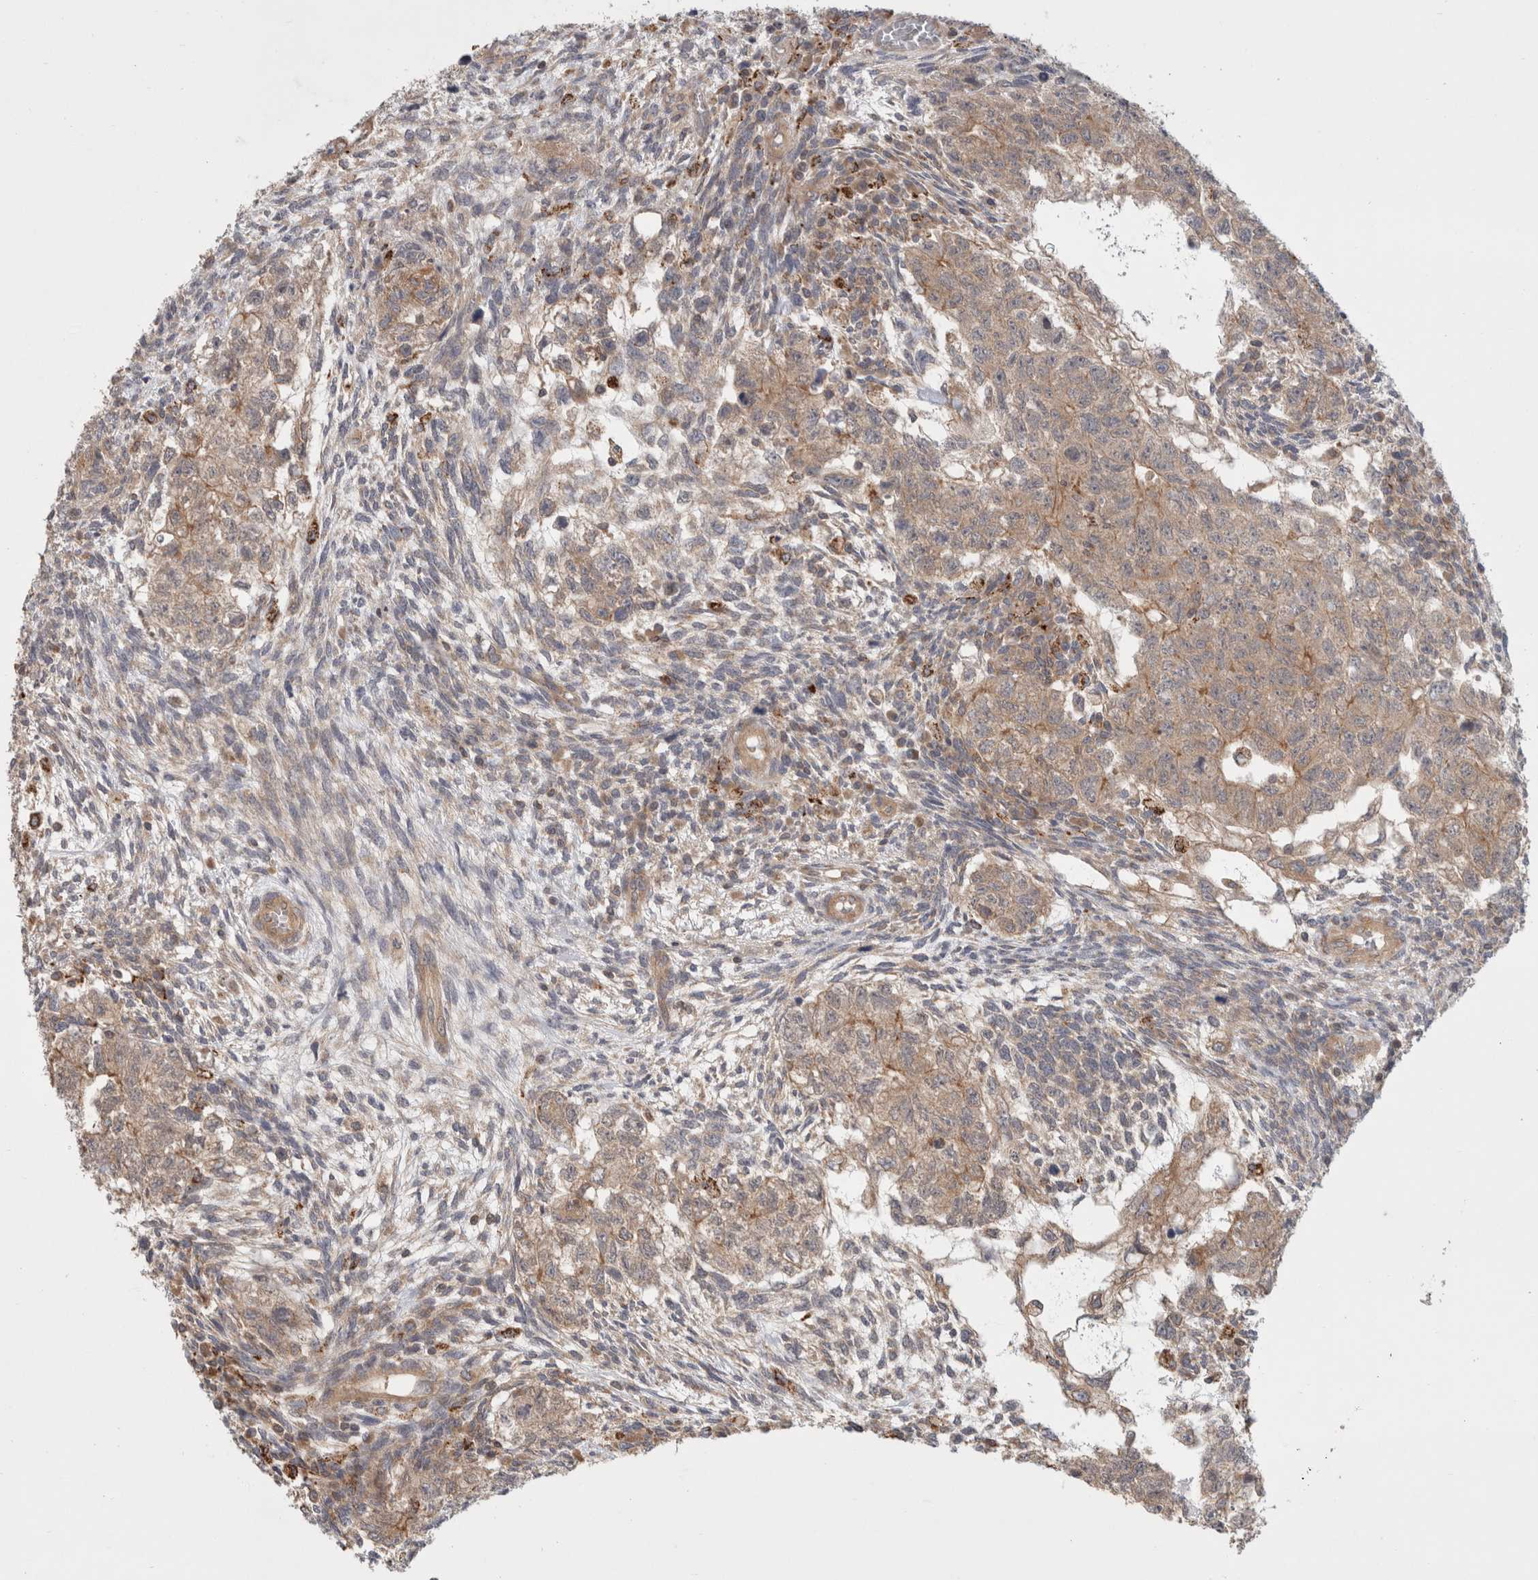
{"staining": {"intensity": "weak", "quantity": ">75%", "location": "cytoplasmic/membranous"}, "tissue": "testis cancer", "cell_type": "Tumor cells", "image_type": "cancer", "snomed": [{"axis": "morphology", "description": "Normal tissue, NOS"}, {"axis": "morphology", "description": "Carcinoma, Embryonal, NOS"}, {"axis": "topography", "description": "Testis"}], "caption": "Protein staining by IHC exhibits weak cytoplasmic/membranous expression in approximately >75% of tumor cells in testis embryonal carcinoma. Using DAB (3,3'-diaminobenzidine) (brown) and hematoxylin (blue) stains, captured at high magnification using brightfield microscopy.", "gene": "HROB", "patient": {"sex": "male", "age": 36}}